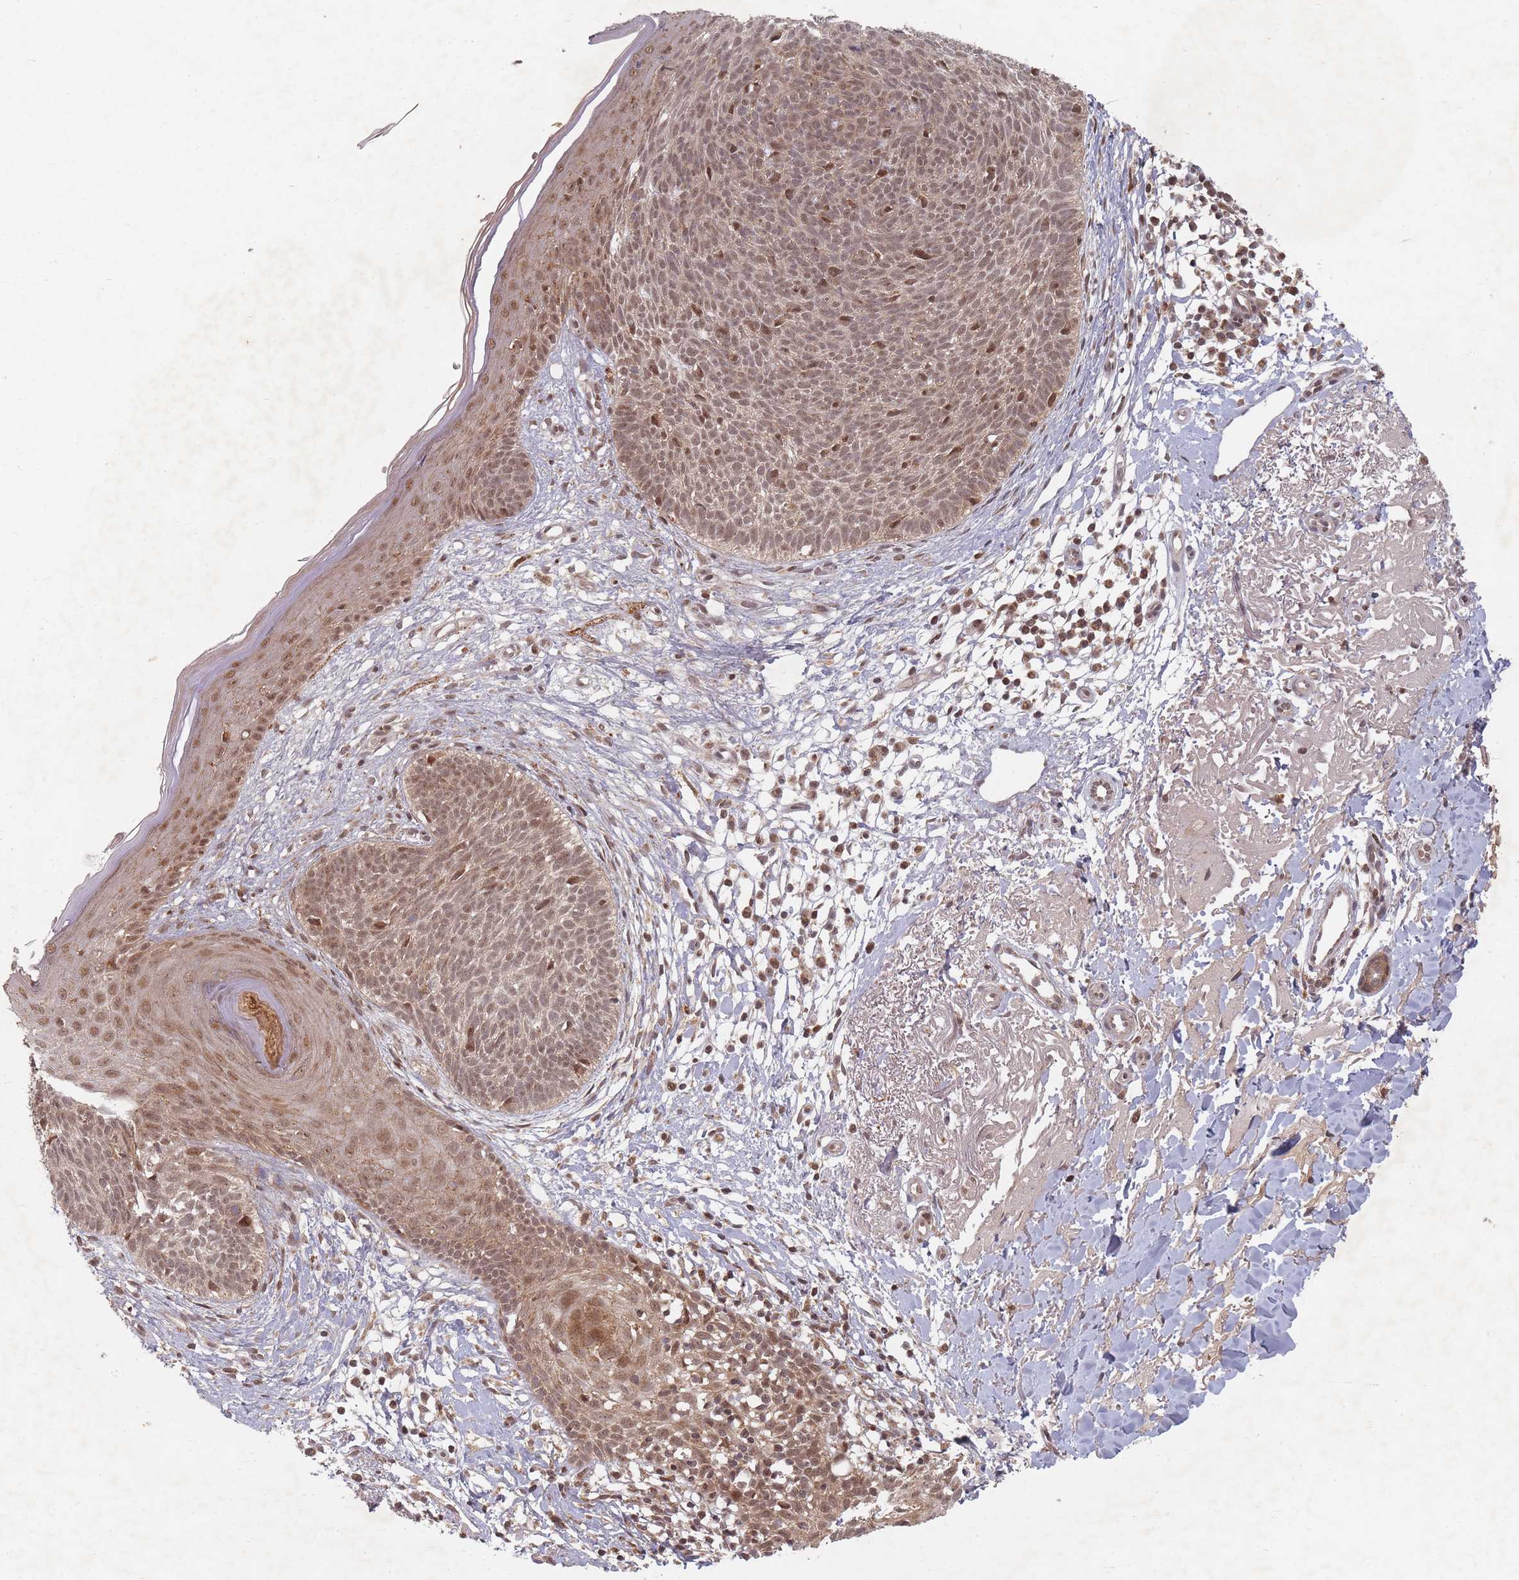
{"staining": {"intensity": "moderate", "quantity": ">75%", "location": "nuclear"}, "tissue": "skin cancer", "cell_type": "Tumor cells", "image_type": "cancer", "snomed": [{"axis": "morphology", "description": "Basal cell carcinoma"}, {"axis": "topography", "description": "Skin"}], "caption": "High-power microscopy captured an immunohistochemistry (IHC) photomicrograph of skin basal cell carcinoma, revealing moderate nuclear expression in about >75% of tumor cells.", "gene": "RADX", "patient": {"sex": "male", "age": 84}}